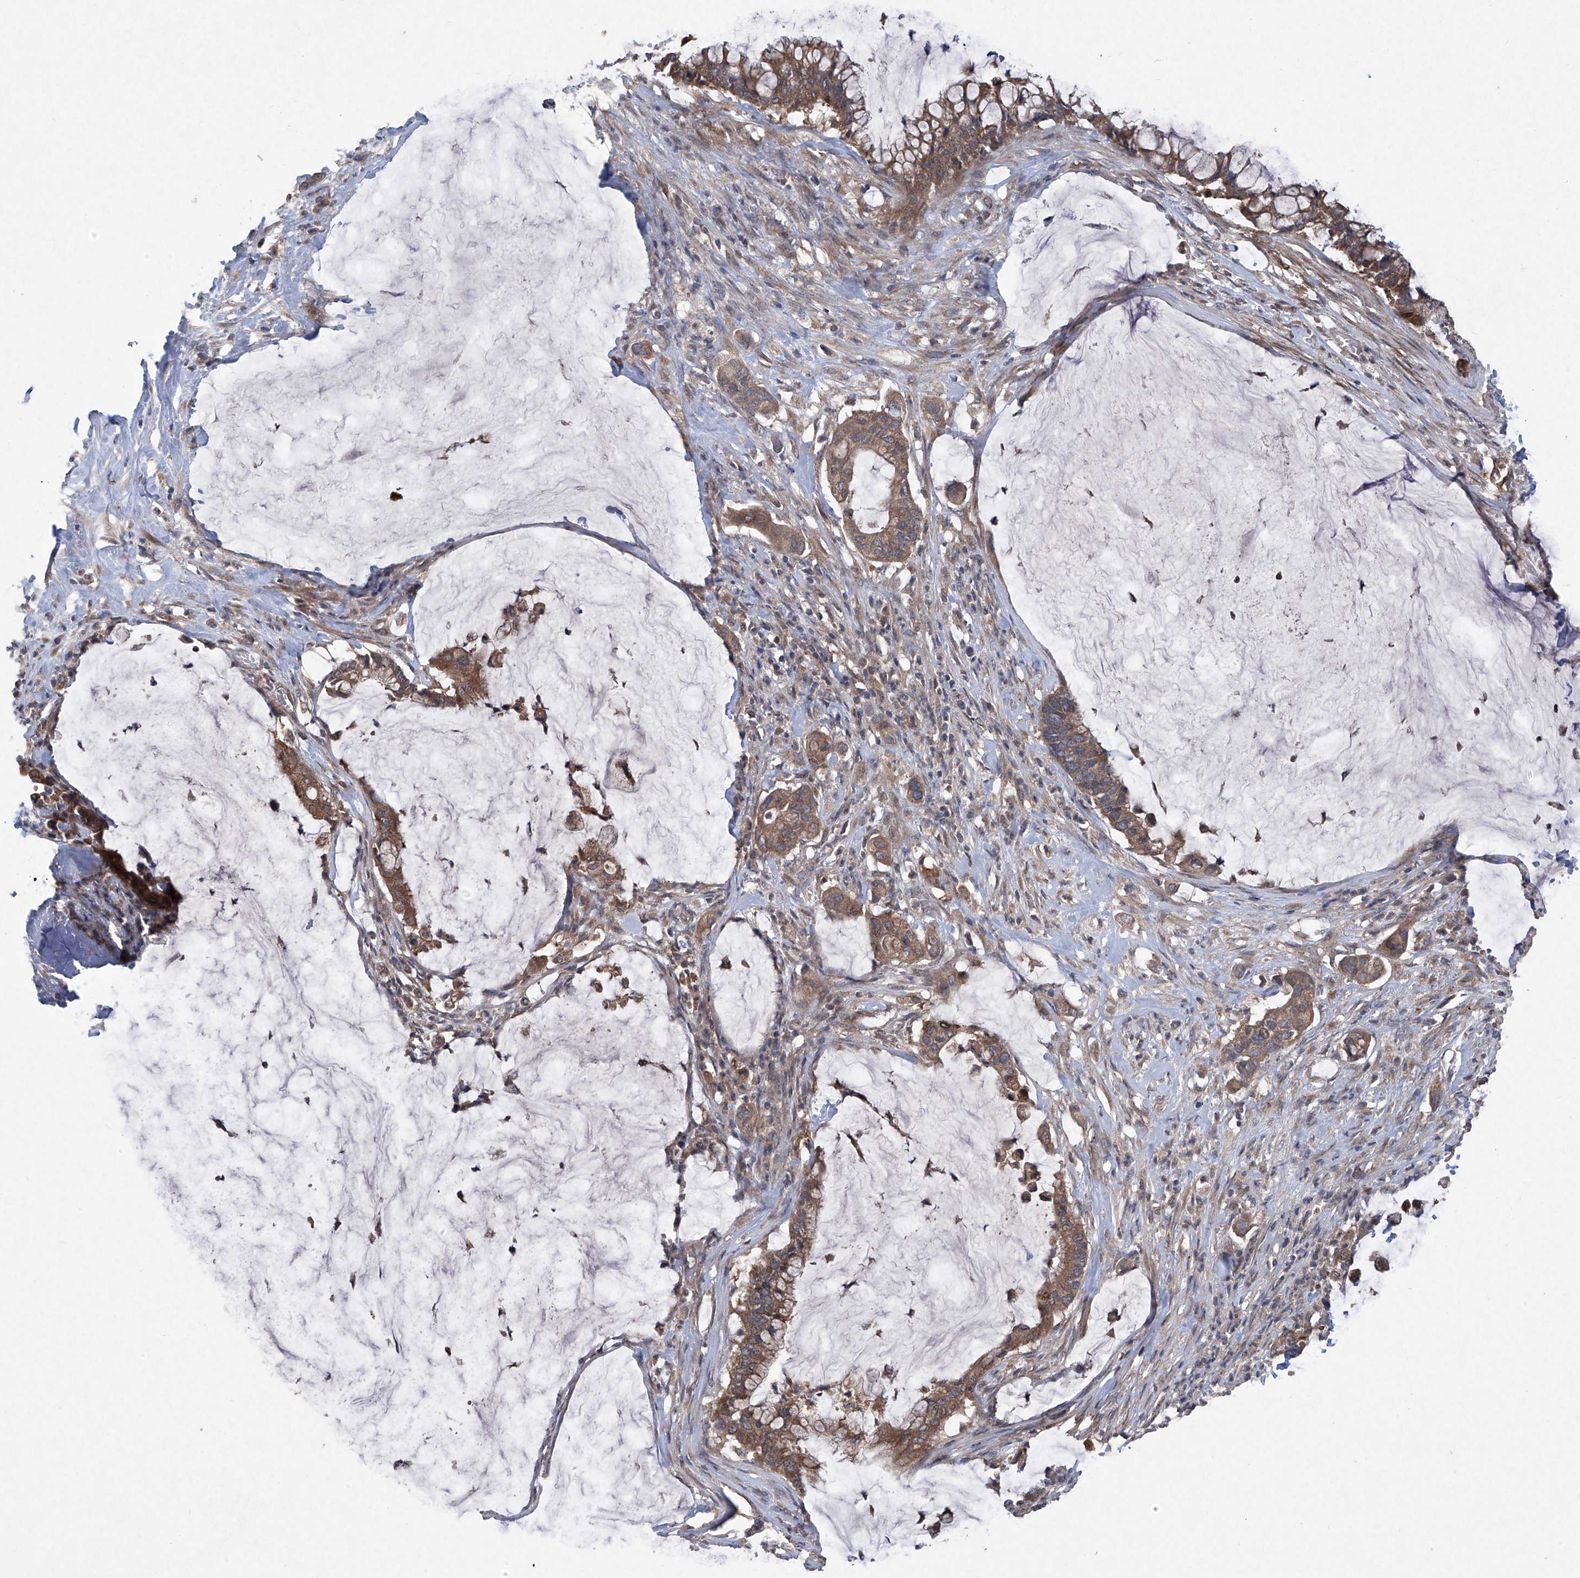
{"staining": {"intensity": "moderate", "quantity": ">75%", "location": "cytoplasmic/membranous"}, "tissue": "pancreatic cancer", "cell_type": "Tumor cells", "image_type": "cancer", "snomed": [{"axis": "morphology", "description": "Adenocarcinoma, NOS"}, {"axis": "topography", "description": "Pancreas"}], "caption": "An image of human pancreatic cancer stained for a protein displays moderate cytoplasmic/membranous brown staining in tumor cells. Using DAB (brown) and hematoxylin (blue) stains, captured at high magnification using brightfield microscopy.", "gene": "SUMF2", "patient": {"sex": "male", "age": 41}}